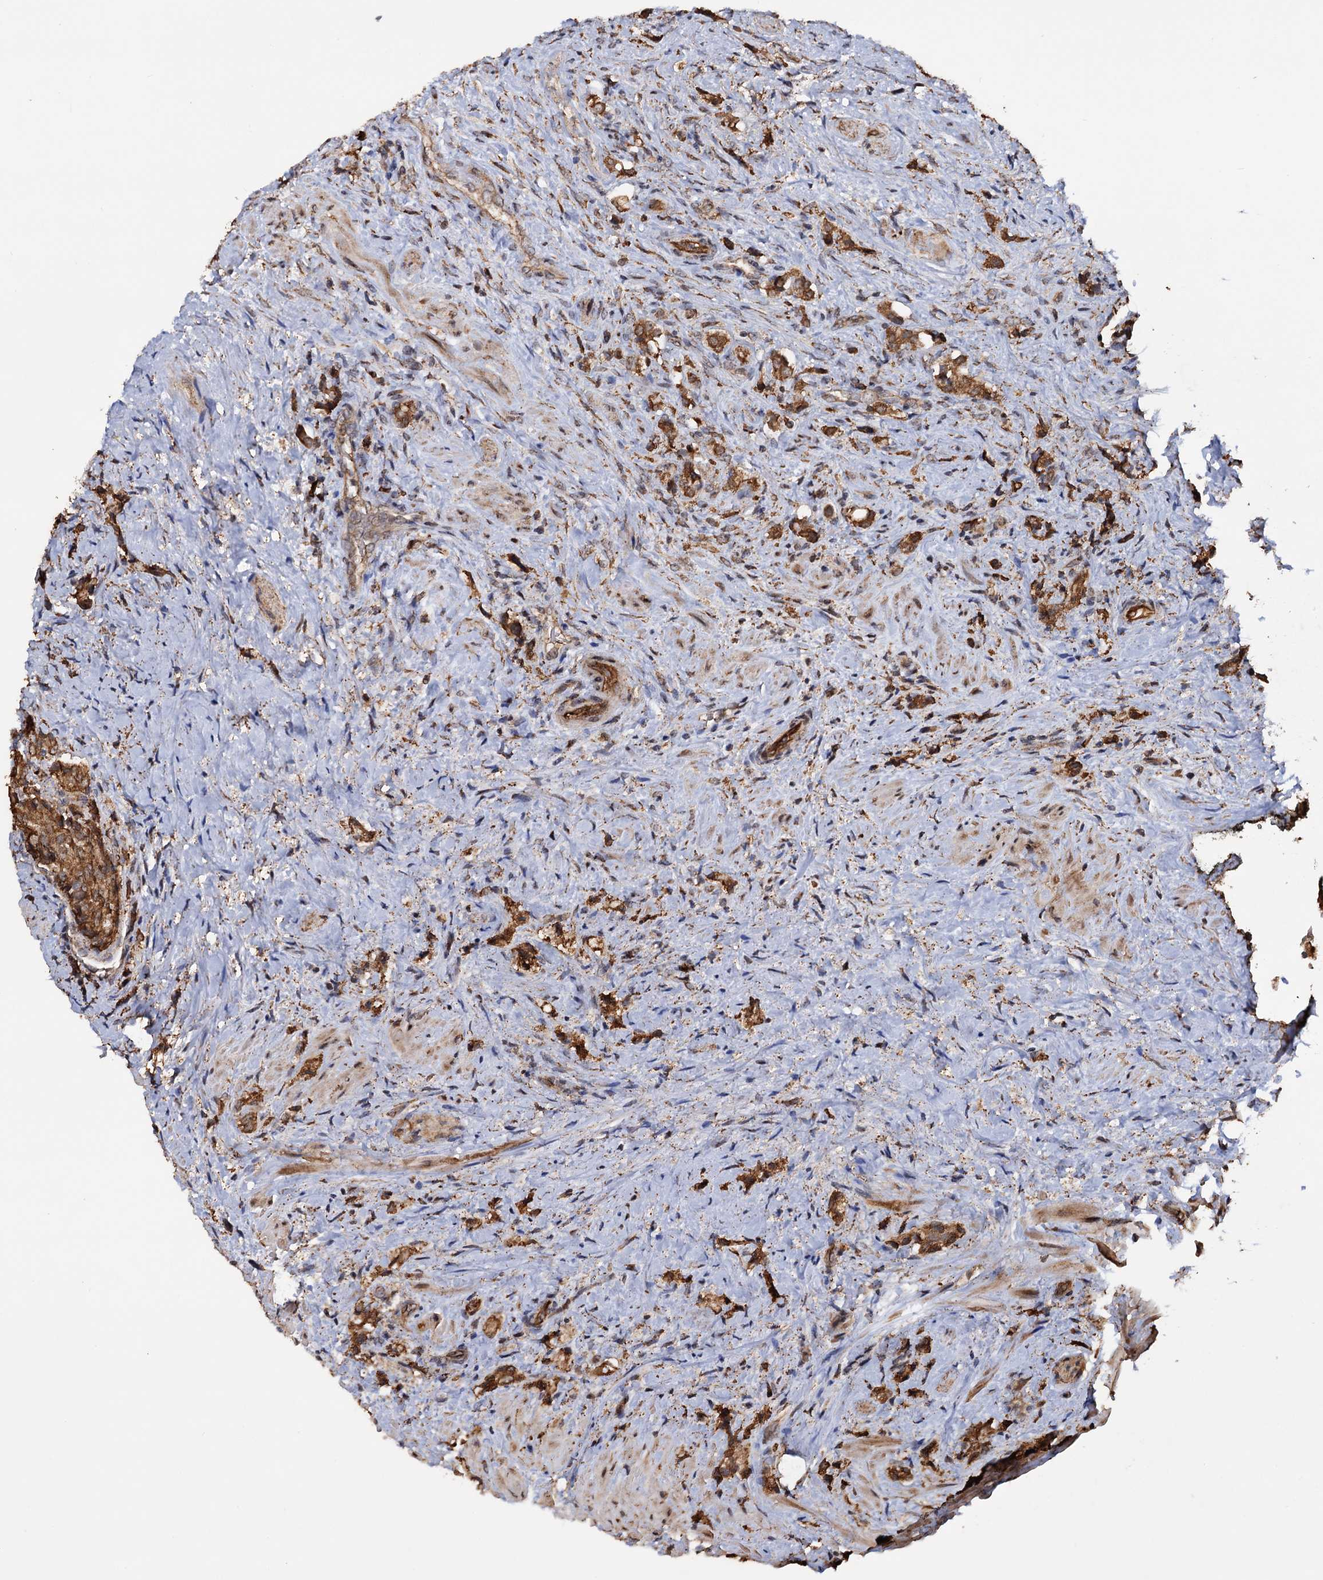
{"staining": {"intensity": "moderate", "quantity": ">75%", "location": "cytoplasmic/membranous"}, "tissue": "prostate cancer", "cell_type": "Tumor cells", "image_type": "cancer", "snomed": [{"axis": "morphology", "description": "Adenocarcinoma, High grade"}, {"axis": "topography", "description": "Prostate"}], "caption": "Immunohistochemical staining of human prostate cancer exhibits medium levels of moderate cytoplasmic/membranous expression in approximately >75% of tumor cells. The staining was performed using DAB to visualize the protein expression in brown, while the nuclei were stained in blue with hematoxylin (Magnification: 20x).", "gene": "TBC1D12", "patient": {"sex": "male", "age": 65}}